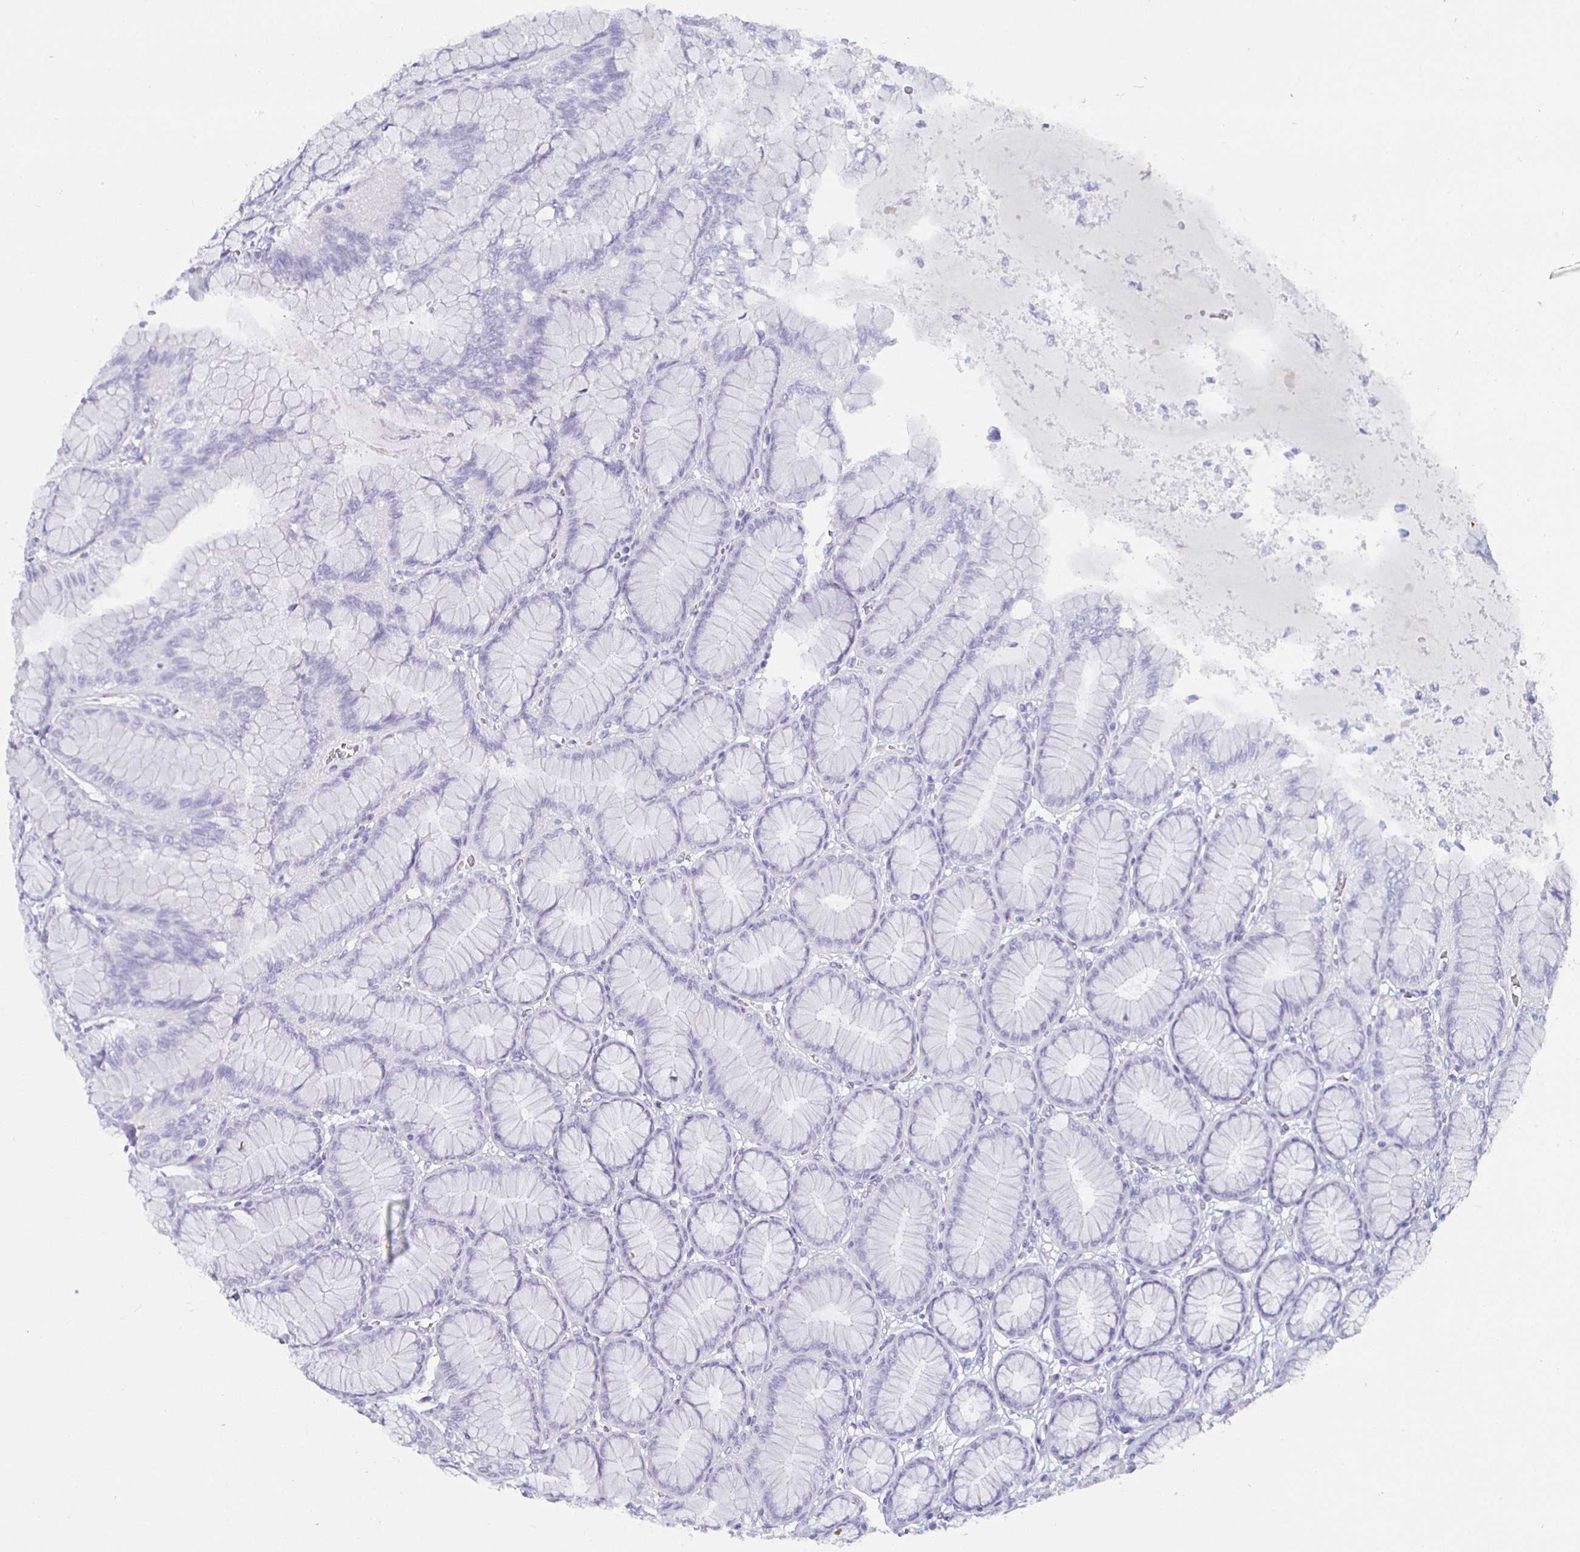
{"staining": {"intensity": "negative", "quantity": "none", "location": "none"}, "tissue": "stomach", "cell_type": "Glandular cells", "image_type": "normal", "snomed": [{"axis": "morphology", "description": "Normal tissue, NOS"}, {"axis": "topography", "description": "Stomach"}, {"axis": "topography", "description": "Stomach, lower"}], "caption": "Glandular cells show no significant protein positivity in normal stomach. (DAB (3,3'-diaminobenzidine) immunohistochemistry (IHC) visualized using brightfield microscopy, high magnification).", "gene": "ENPP1", "patient": {"sex": "male", "age": 76}}